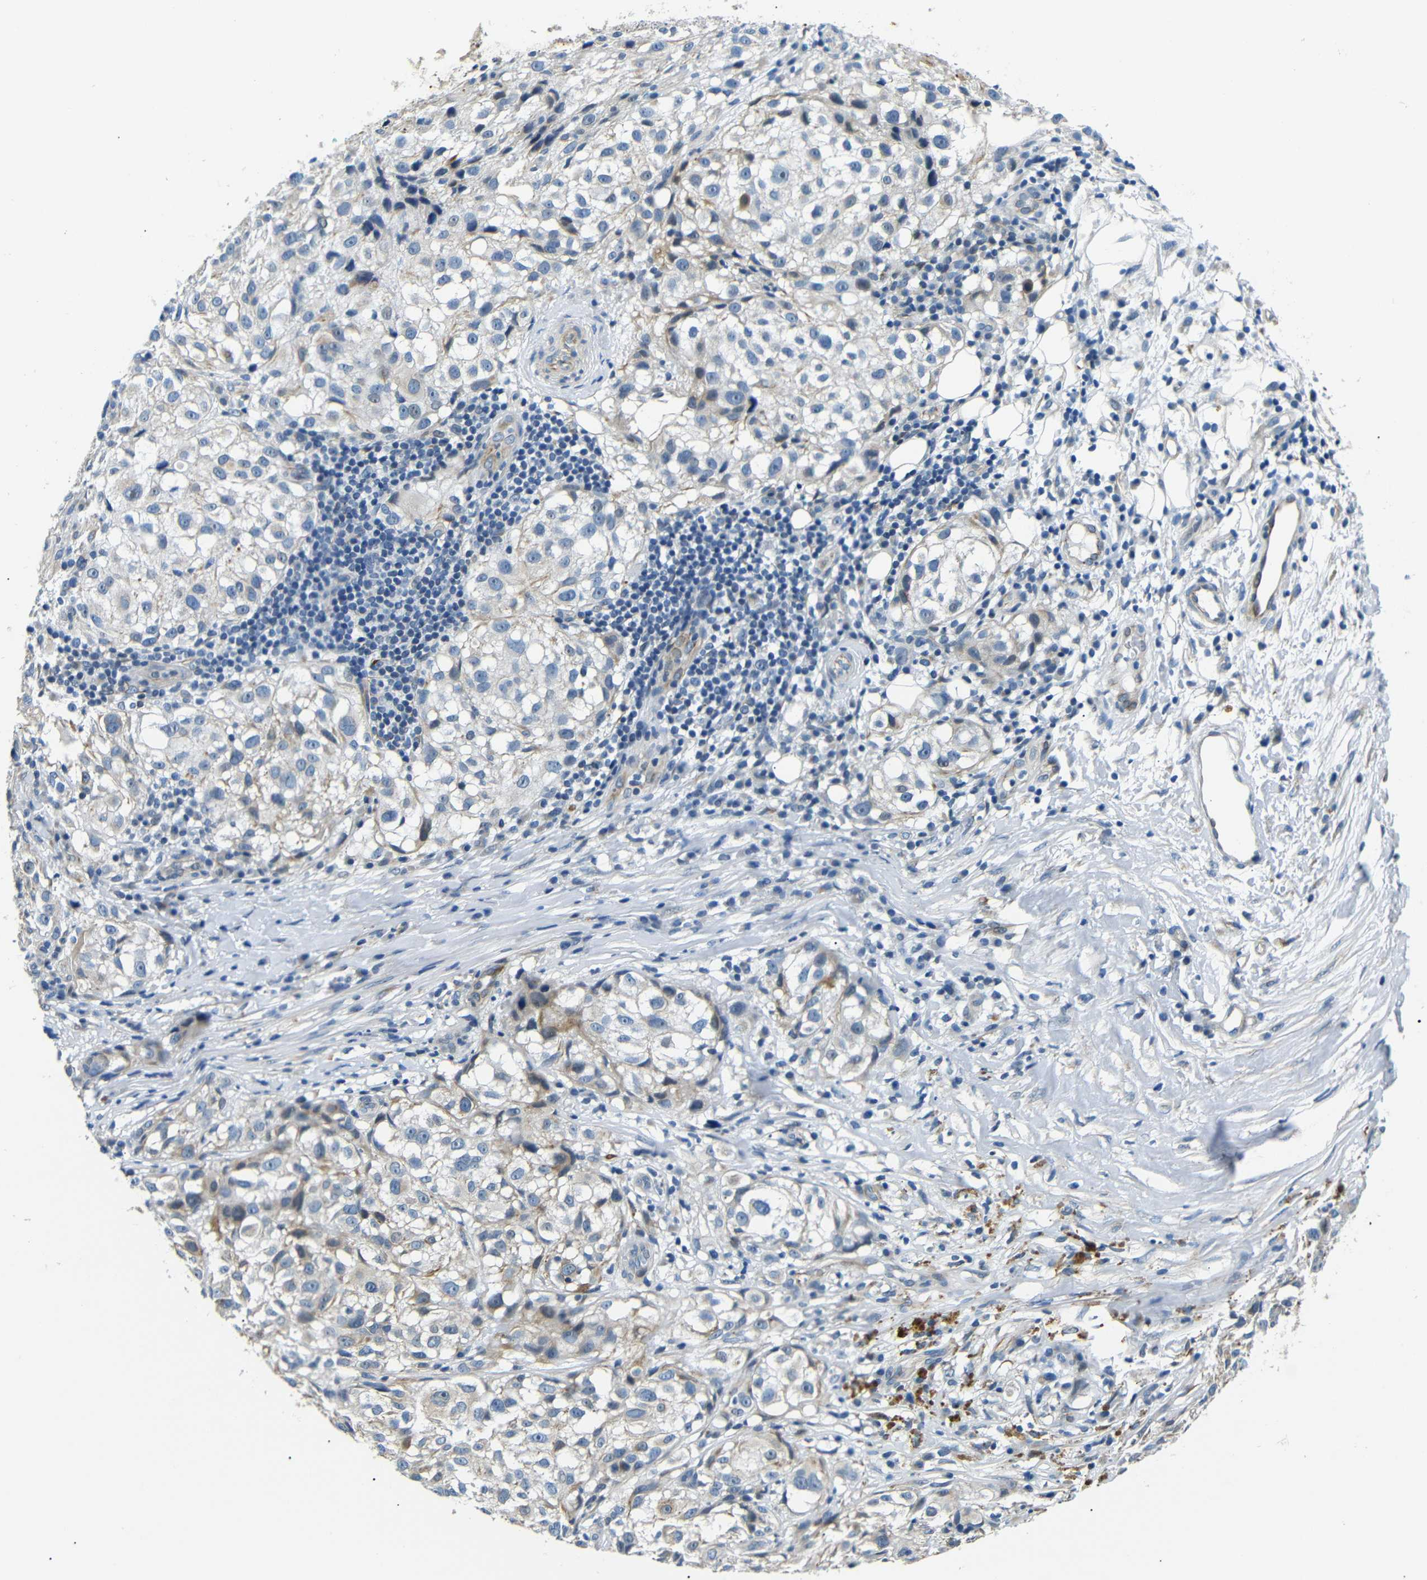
{"staining": {"intensity": "weak", "quantity": "<25%", "location": "cytoplasmic/membranous"}, "tissue": "melanoma", "cell_type": "Tumor cells", "image_type": "cancer", "snomed": [{"axis": "morphology", "description": "Necrosis, NOS"}, {"axis": "morphology", "description": "Malignant melanoma, NOS"}, {"axis": "topography", "description": "Skin"}], "caption": "IHC micrograph of human malignant melanoma stained for a protein (brown), which exhibits no staining in tumor cells. Nuclei are stained in blue.", "gene": "TAFA1", "patient": {"sex": "female", "age": 87}}